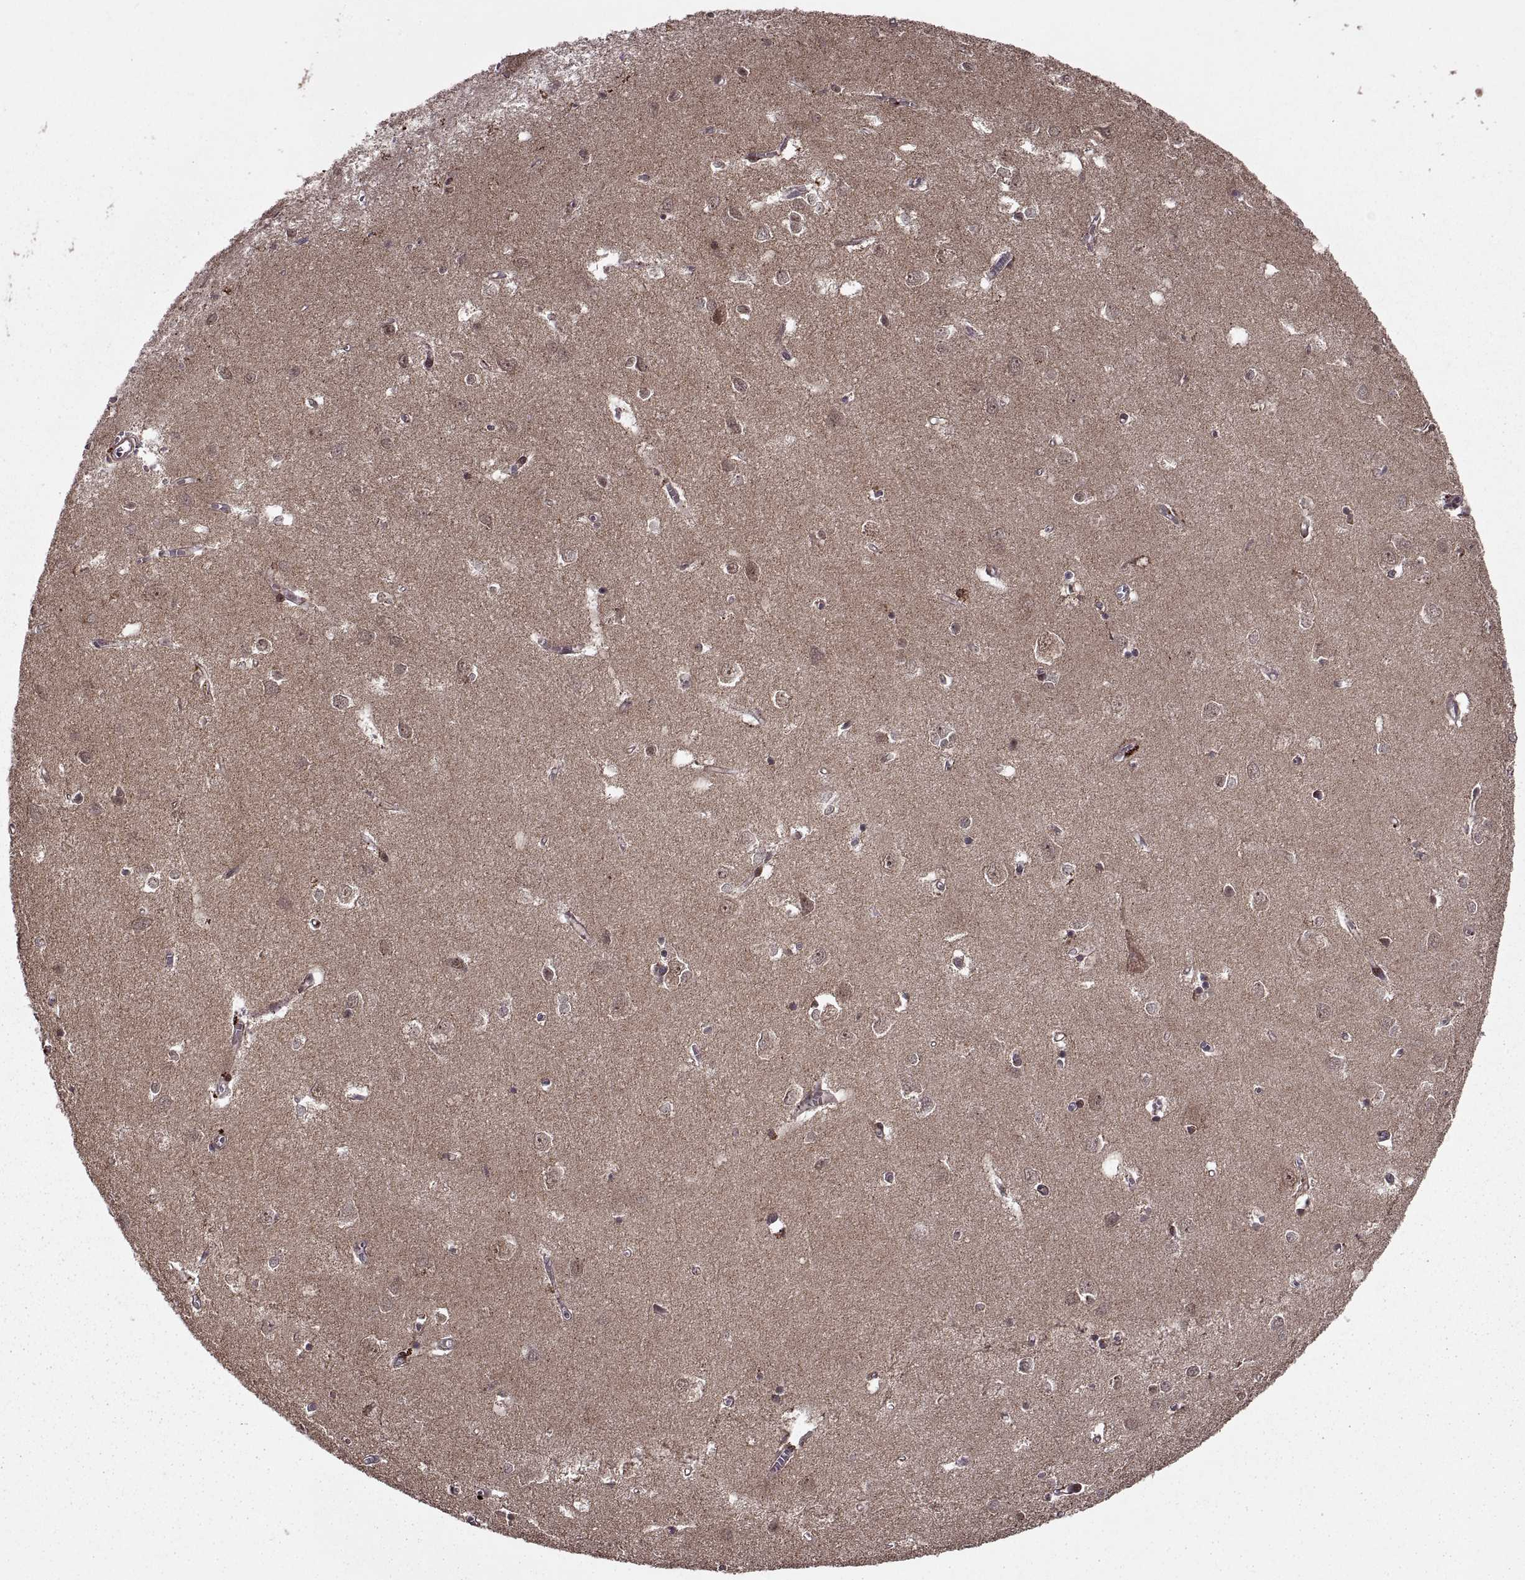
{"staining": {"intensity": "weak", "quantity": "25%-75%", "location": "cytoplasmic/membranous"}, "tissue": "cerebral cortex", "cell_type": "Endothelial cells", "image_type": "normal", "snomed": [{"axis": "morphology", "description": "Normal tissue, NOS"}, {"axis": "topography", "description": "Cerebral cortex"}], "caption": "Immunohistochemical staining of benign cerebral cortex displays 25%-75% levels of weak cytoplasmic/membranous protein staining in about 25%-75% of endothelial cells. Nuclei are stained in blue.", "gene": "PTOV1", "patient": {"sex": "male", "age": 70}}